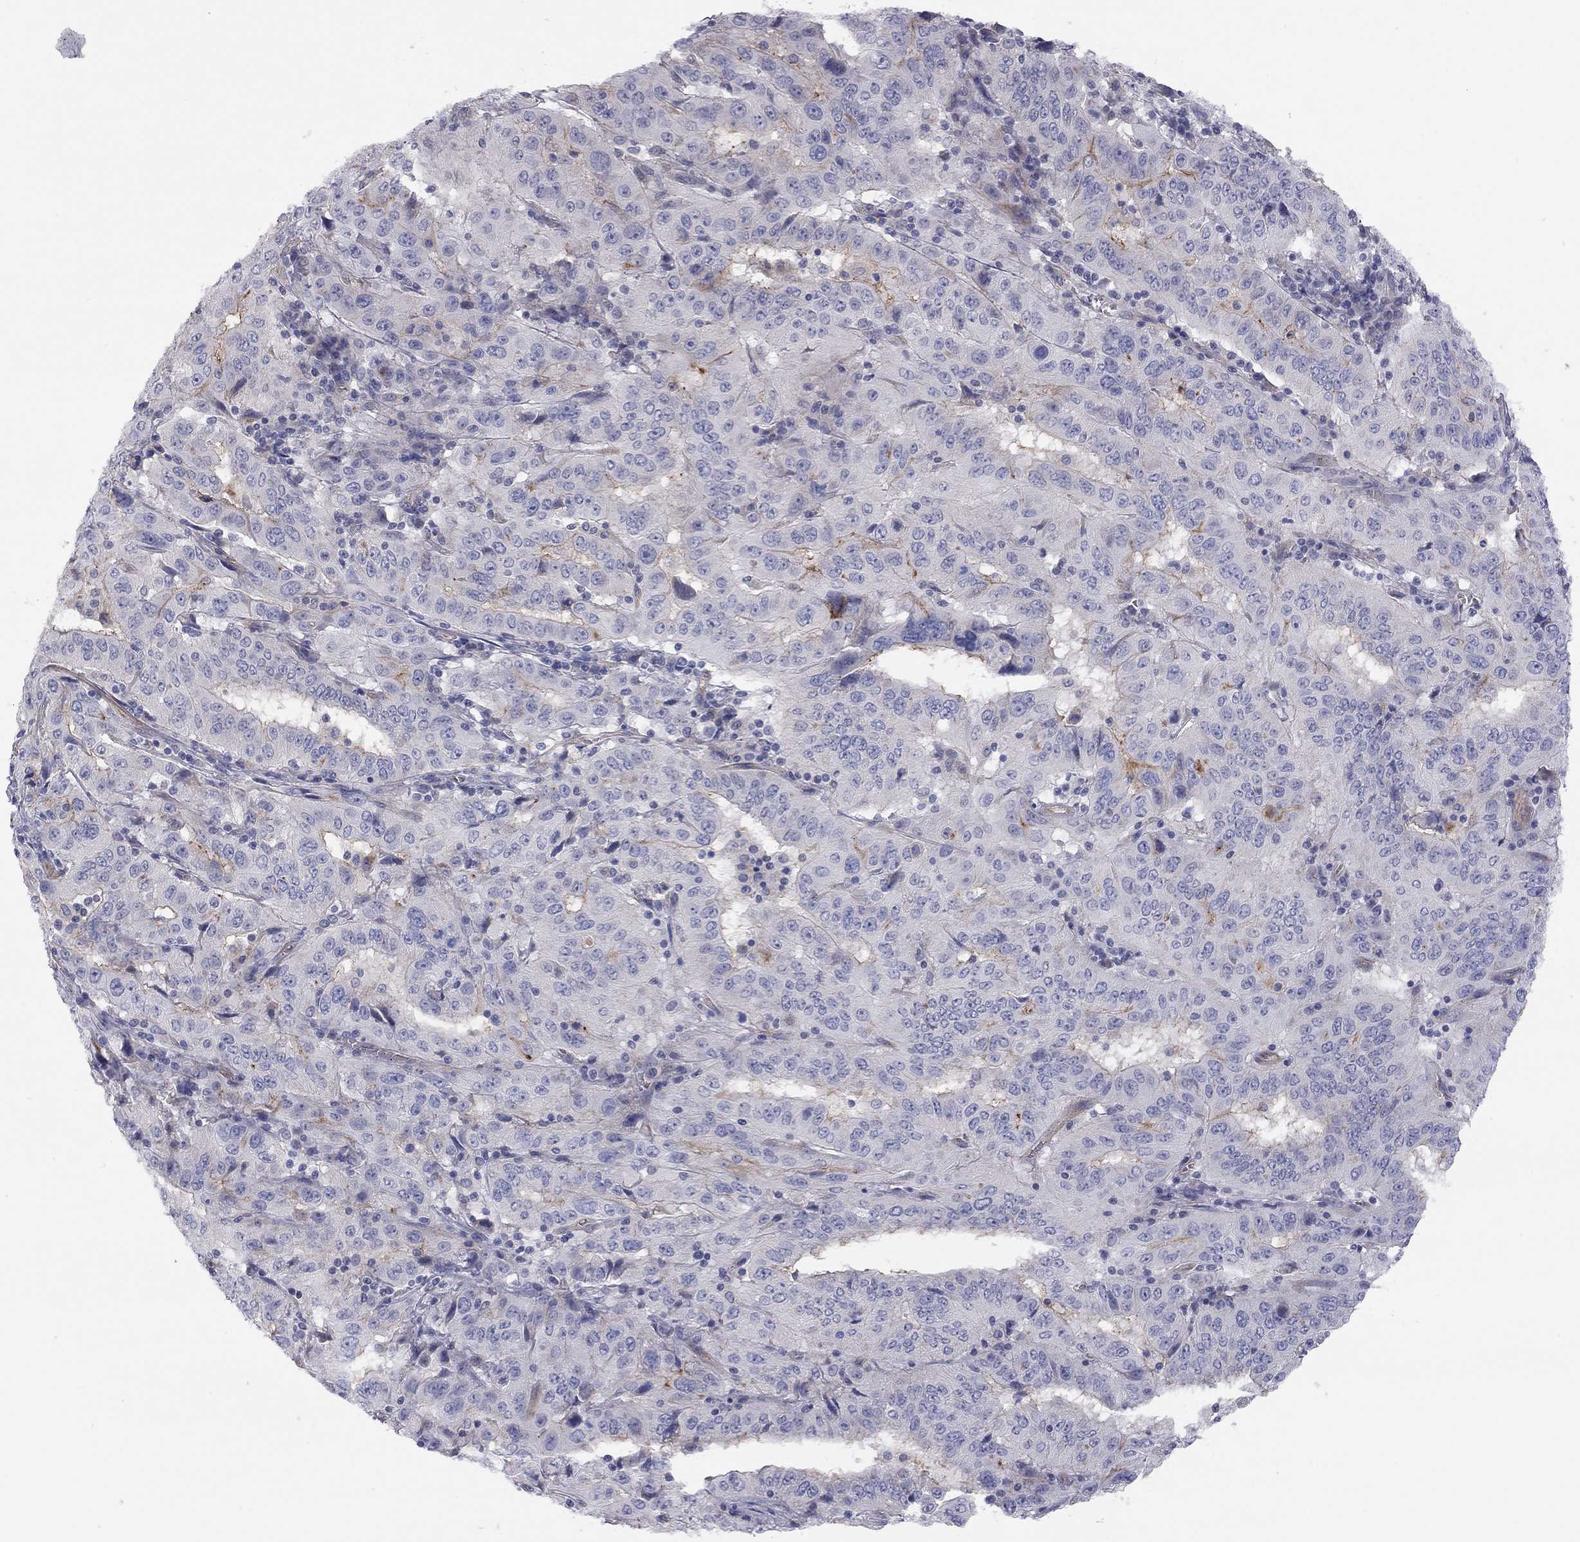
{"staining": {"intensity": "moderate", "quantity": "25%-75%", "location": "cytoplasmic/membranous"}, "tissue": "pancreatic cancer", "cell_type": "Tumor cells", "image_type": "cancer", "snomed": [{"axis": "morphology", "description": "Adenocarcinoma, NOS"}, {"axis": "topography", "description": "Pancreas"}], "caption": "The image displays staining of pancreatic cancer, revealing moderate cytoplasmic/membranous protein expression (brown color) within tumor cells.", "gene": "GPRC5B", "patient": {"sex": "male", "age": 63}}